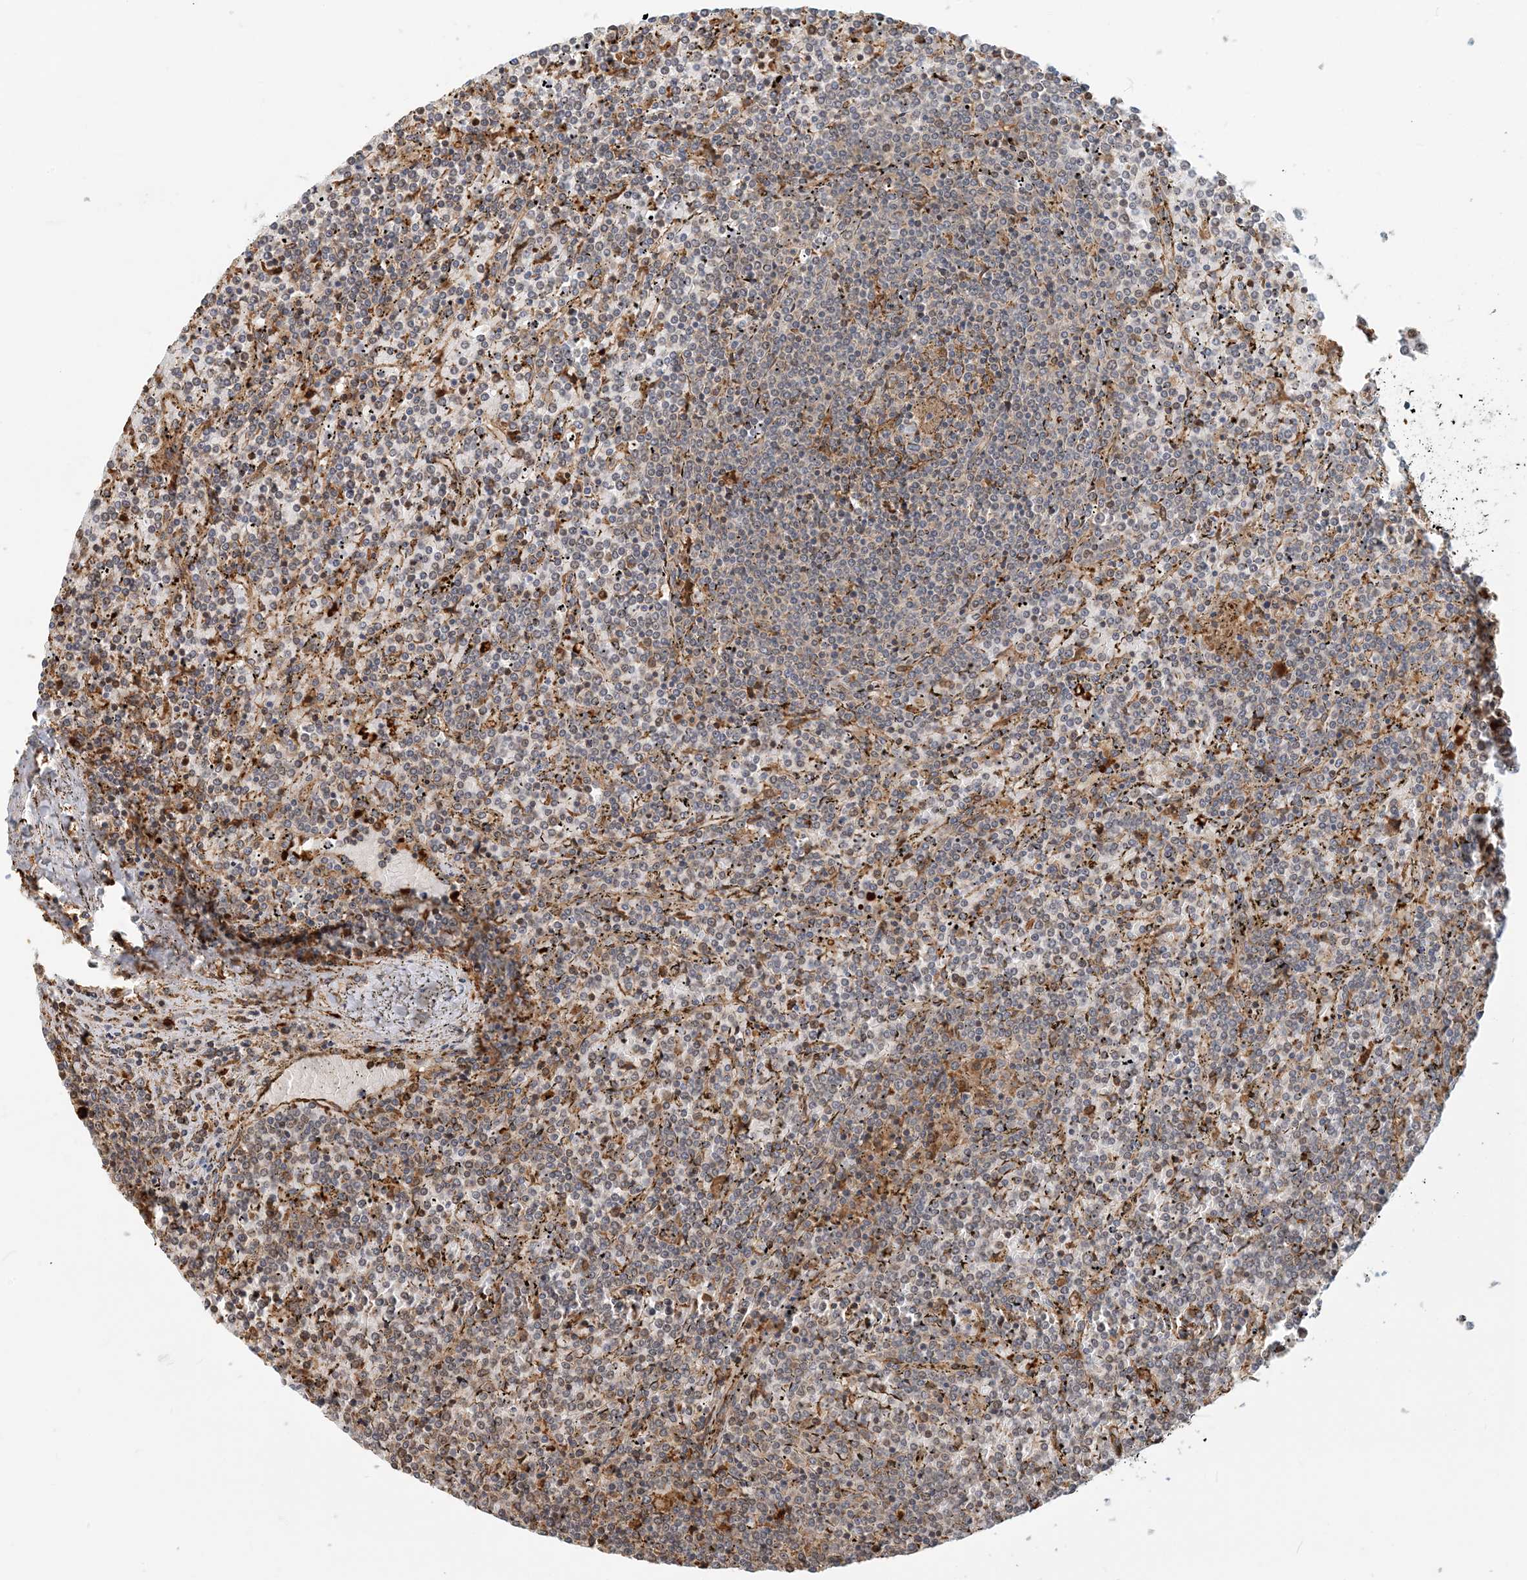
{"staining": {"intensity": "negative", "quantity": "none", "location": "none"}, "tissue": "lymphoma", "cell_type": "Tumor cells", "image_type": "cancer", "snomed": [{"axis": "morphology", "description": "Malignant lymphoma, non-Hodgkin's type, Low grade"}, {"axis": "topography", "description": "Spleen"}], "caption": "The image reveals no staining of tumor cells in lymphoma.", "gene": "HNMT", "patient": {"sex": "female", "age": 19}}